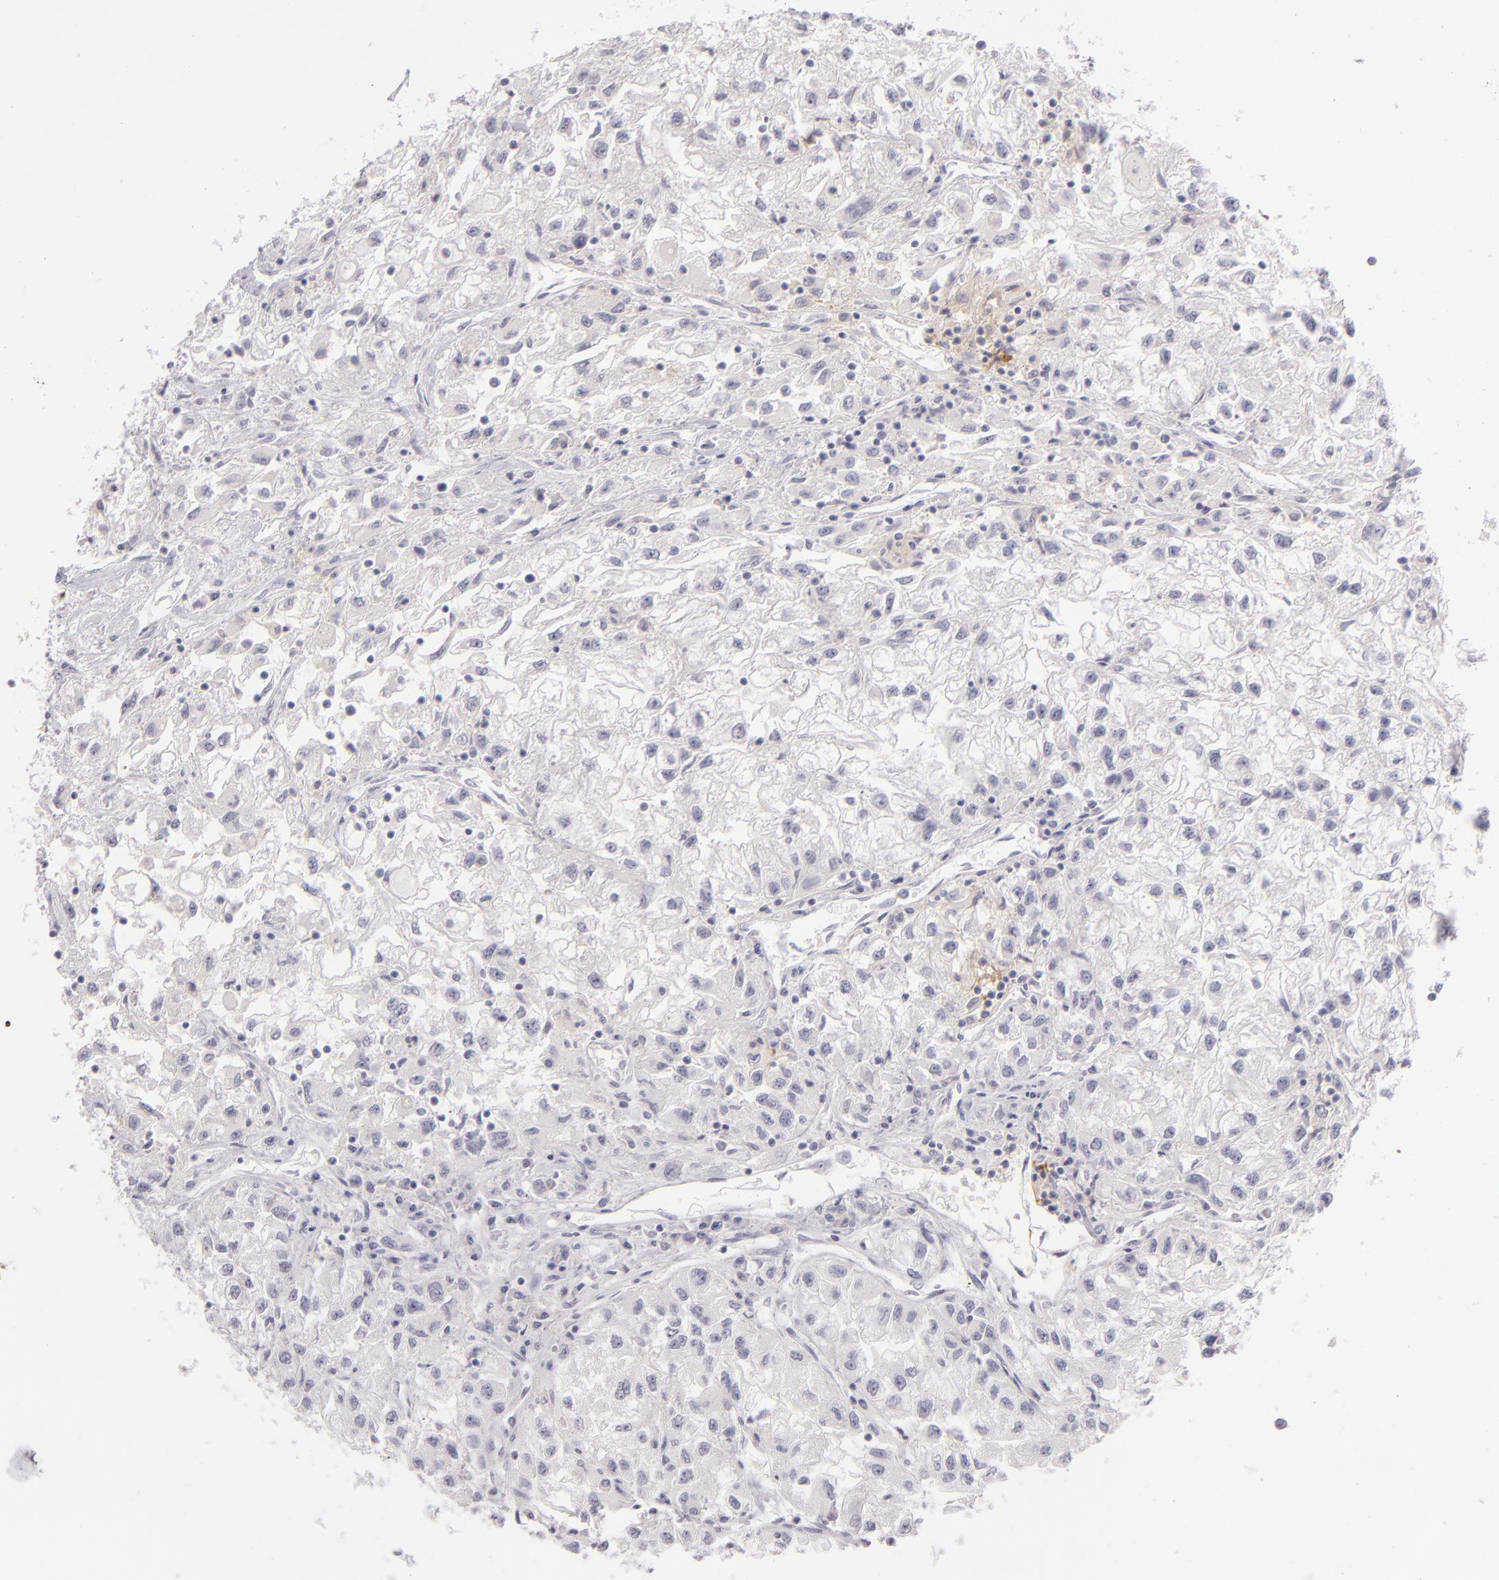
{"staining": {"intensity": "negative", "quantity": "none", "location": "none"}, "tissue": "renal cancer", "cell_type": "Tumor cells", "image_type": "cancer", "snomed": [{"axis": "morphology", "description": "Adenocarcinoma, NOS"}, {"axis": "topography", "description": "Kidney"}], "caption": "Micrograph shows no significant protein staining in tumor cells of renal adenocarcinoma.", "gene": "CD40", "patient": {"sex": "male", "age": 59}}